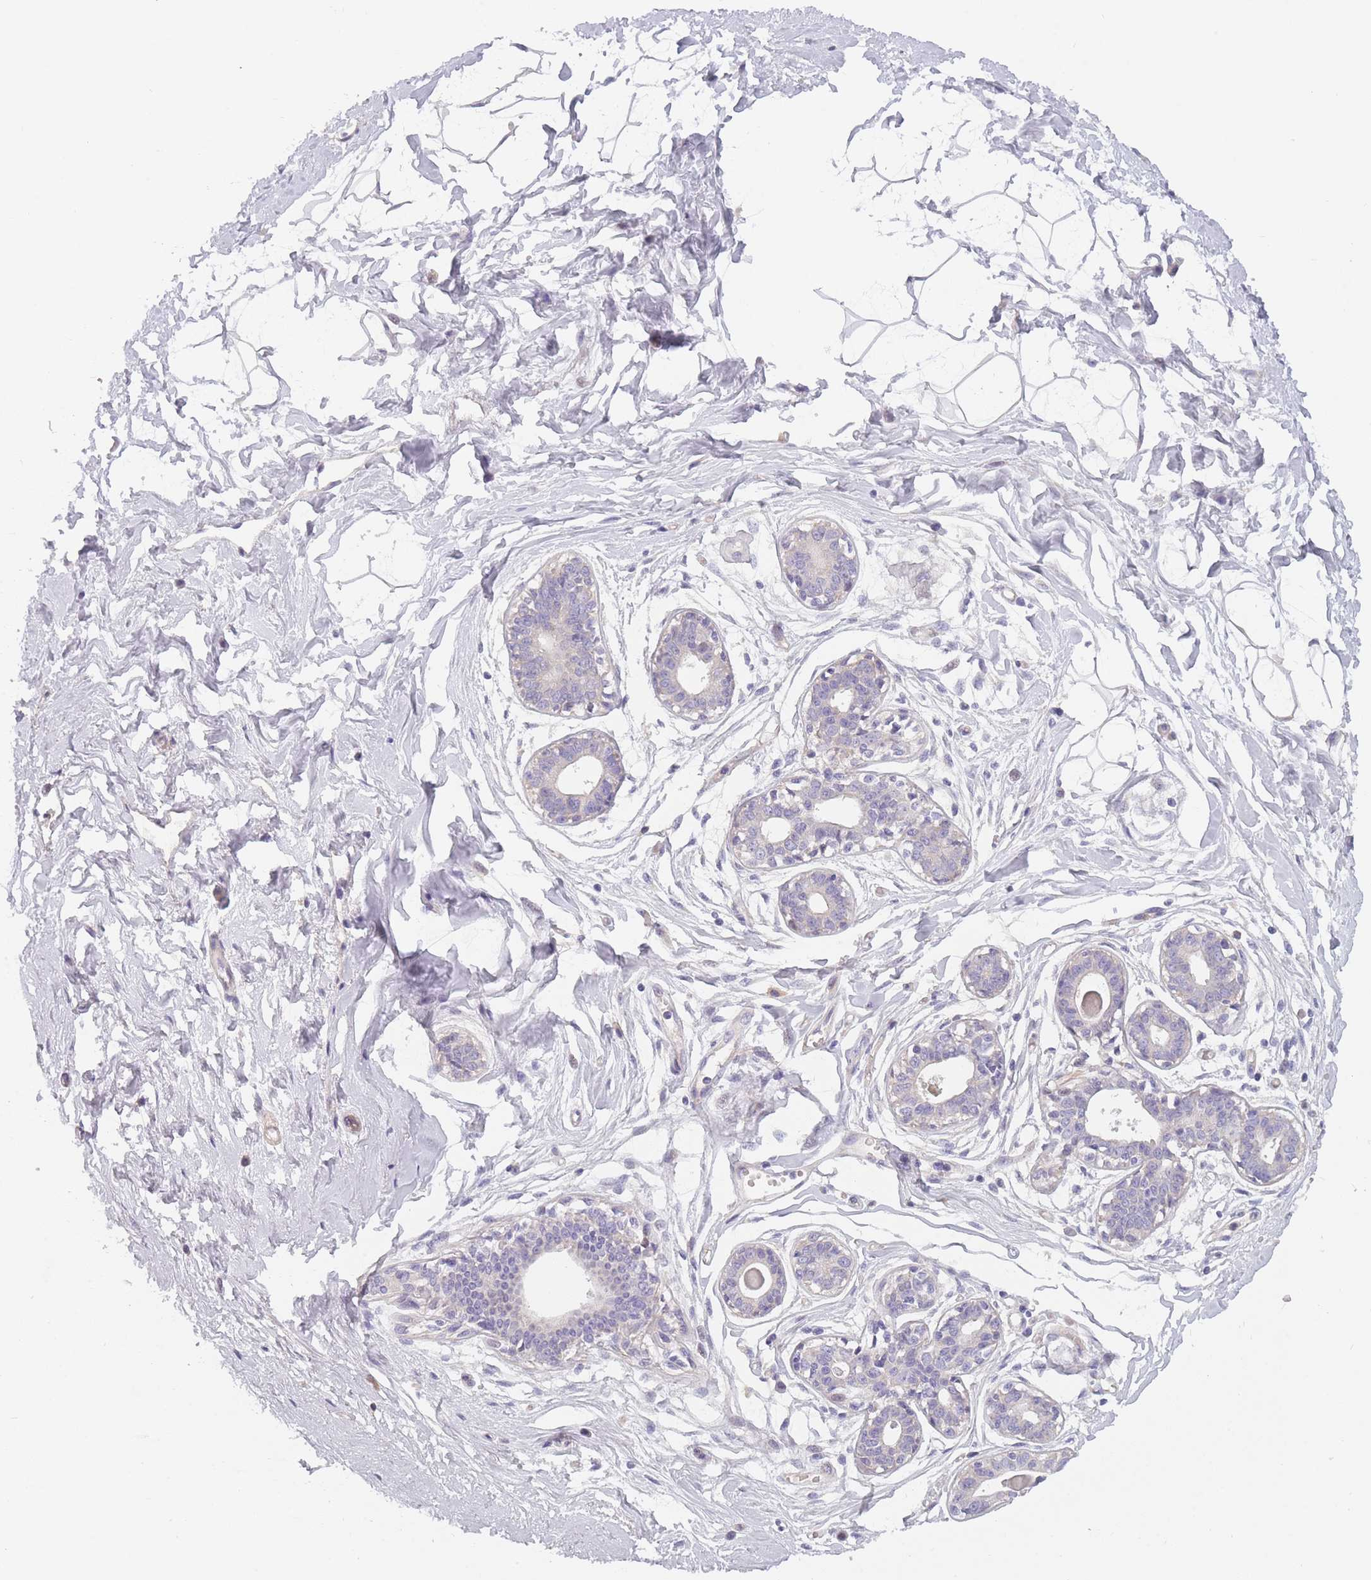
{"staining": {"intensity": "negative", "quantity": "none", "location": "none"}, "tissue": "breast", "cell_type": "Adipocytes", "image_type": "normal", "snomed": [{"axis": "morphology", "description": "Normal tissue, NOS"}, {"axis": "topography", "description": "Breast"}], "caption": "This is an IHC histopathology image of unremarkable breast. There is no expression in adipocytes.", "gene": "FAM83F", "patient": {"sex": "female", "age": 45}}